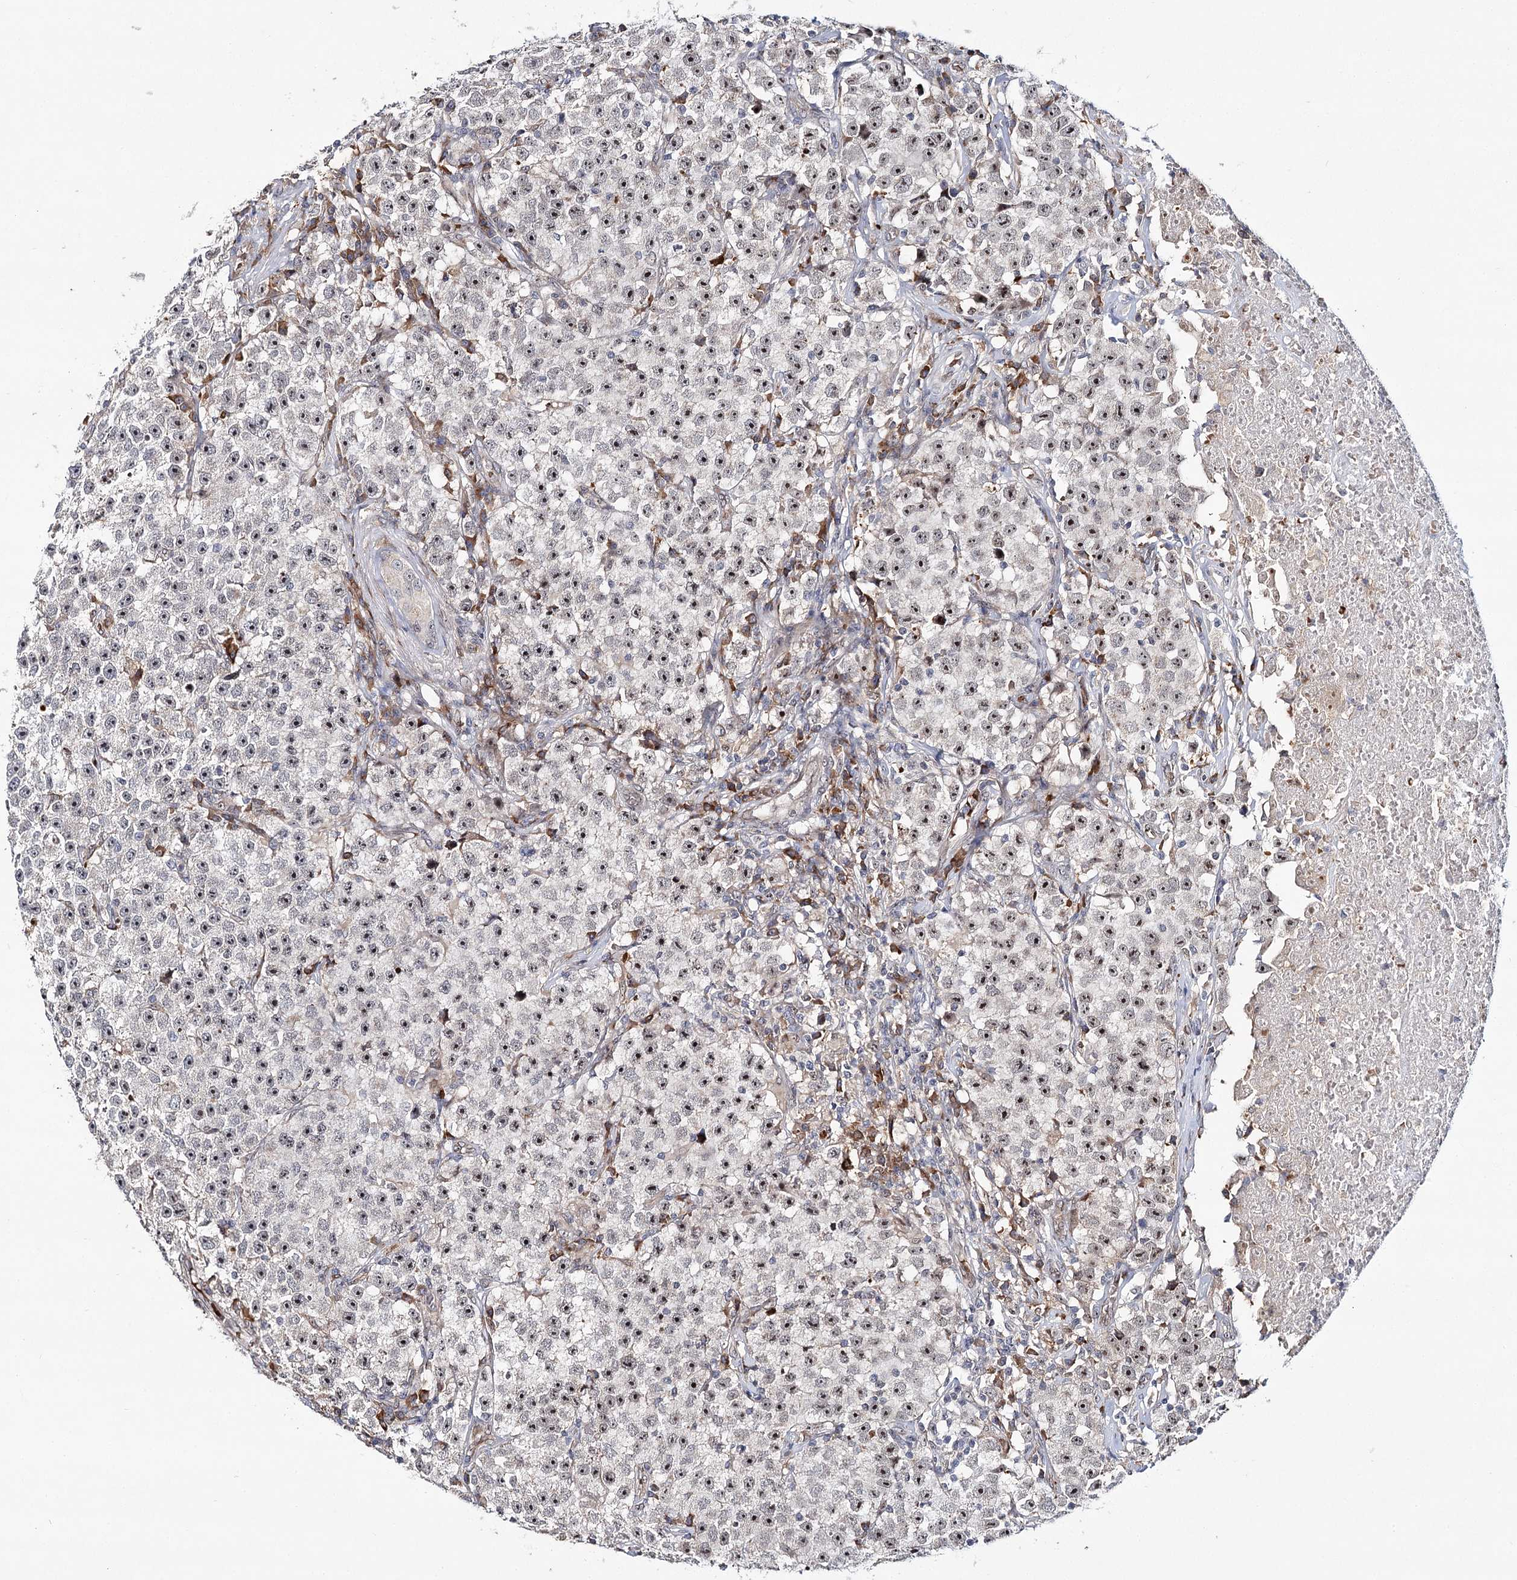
{"staining": {"intensity": "moderate", "quantity": "25%-75%", "location": "nuclear"}, "tissue": "testis cancer", "cell_type": "Tumor cells", "image_type": "cancer", "snomed": [{"axis": "morphology", "description": "Seminoma, NOS"}, {"axis": "topography", "description": "Testis"}], "caption": "Human testis cancer stained with a protein marker demonstrates moderate staining in tumor cells.", "gene": "WDR36", "patient": {"sex": "male", "age": 22}}